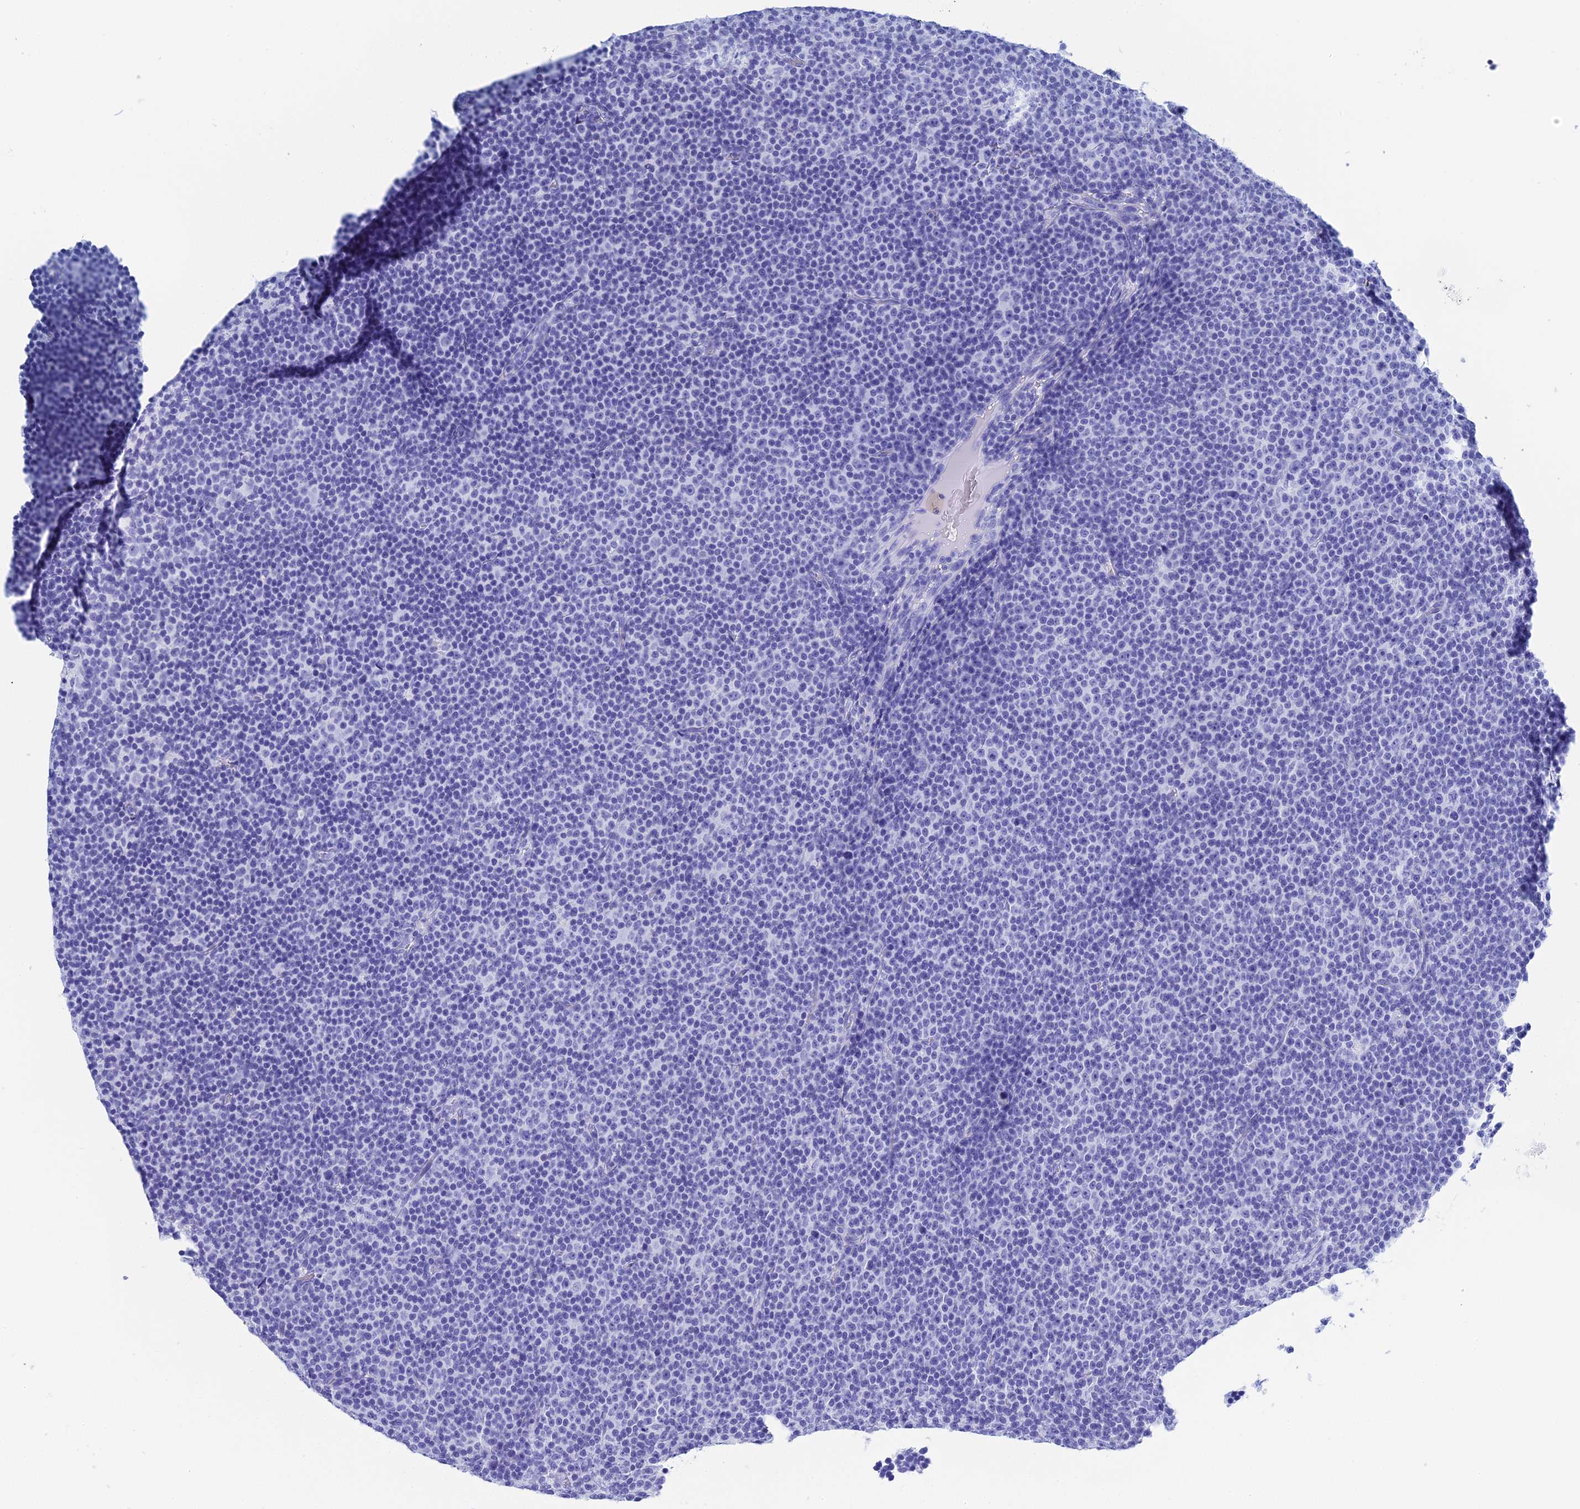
{"staining": {"intensity": "negative", "quantity": "none", "location": "none"}, "tissue": "lymphoma", "cell_type": "Tumor cells", "image_type": "cancer", "snomed": [{"axis": "morphology", "description": "Malignant lymphoma, non-Hodgkin's type, Low grade"}, {"axis": "topography", "description": "Lymph node"}], "caption": "Histopathology image shows no protein positivity in tumor cells of low-grade malignant lymphoma, non-Hodgkin's type tissue.", "gene": "TEX101", "patient": {"sex": "female", "age": 67}}